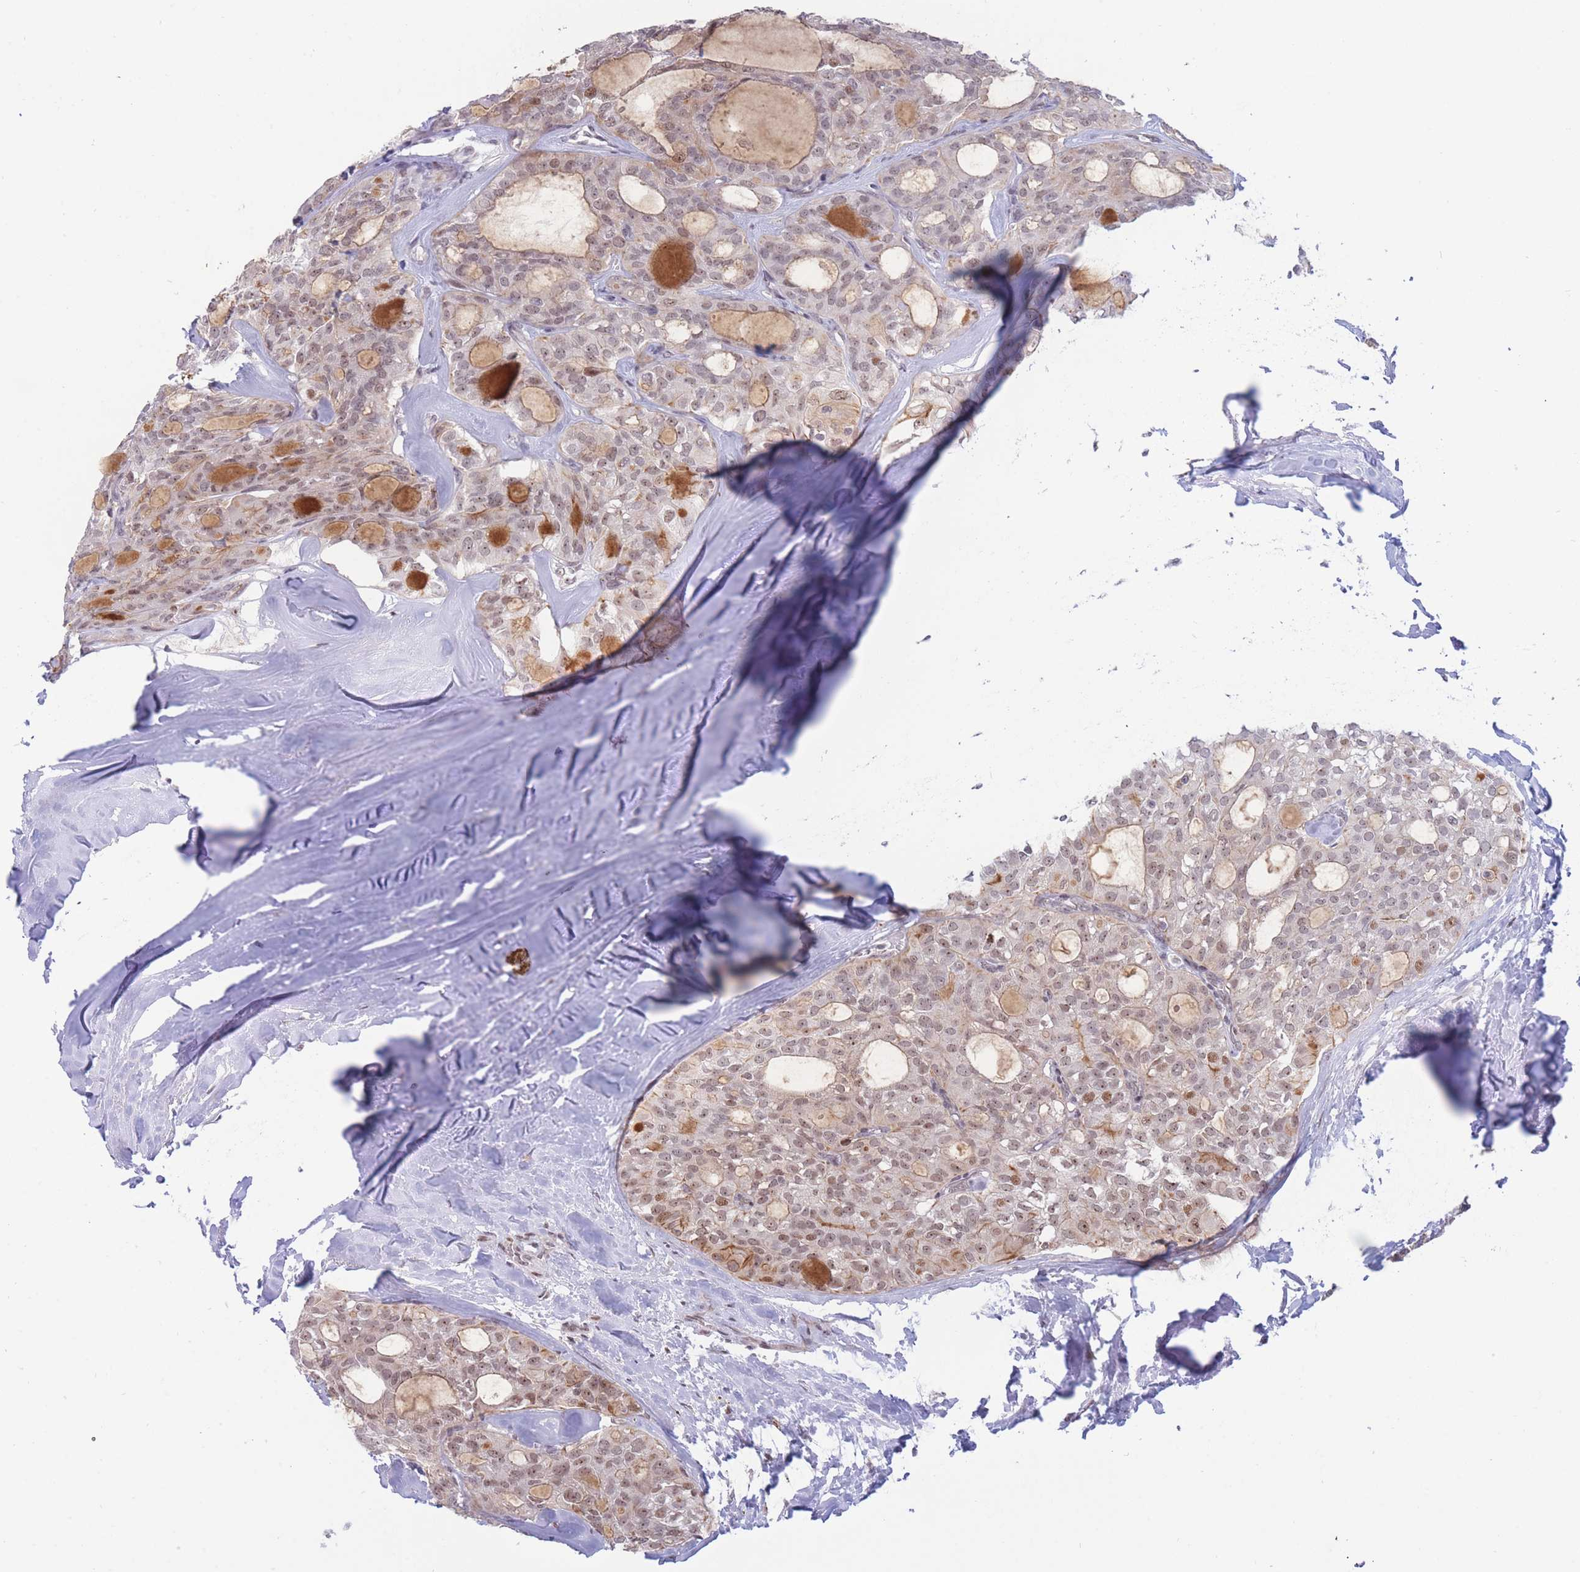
{"staining": {"intensity": "moderate", "quantity": "25%-75%", "location": "nuclear"}, "tissue": "thyroid cancer", "cell_type": "Tumor cells", "image_type": "cancer", "snomed": [{"axis": "morphology", "description": "Follicular adenoma carcinoma, NOS"}, {"axis": "topography", "description": "Thyroid gland"}], "caption": "IHC (DAB (3,3'-diaminobenzidine)) staining of thyroid cancer exhibits moderate nuclear protein positivity in approximately 25%-75% of tumor cells.", "gene": "TARBP2", "patient": {"sex": "male", "age": 75}}